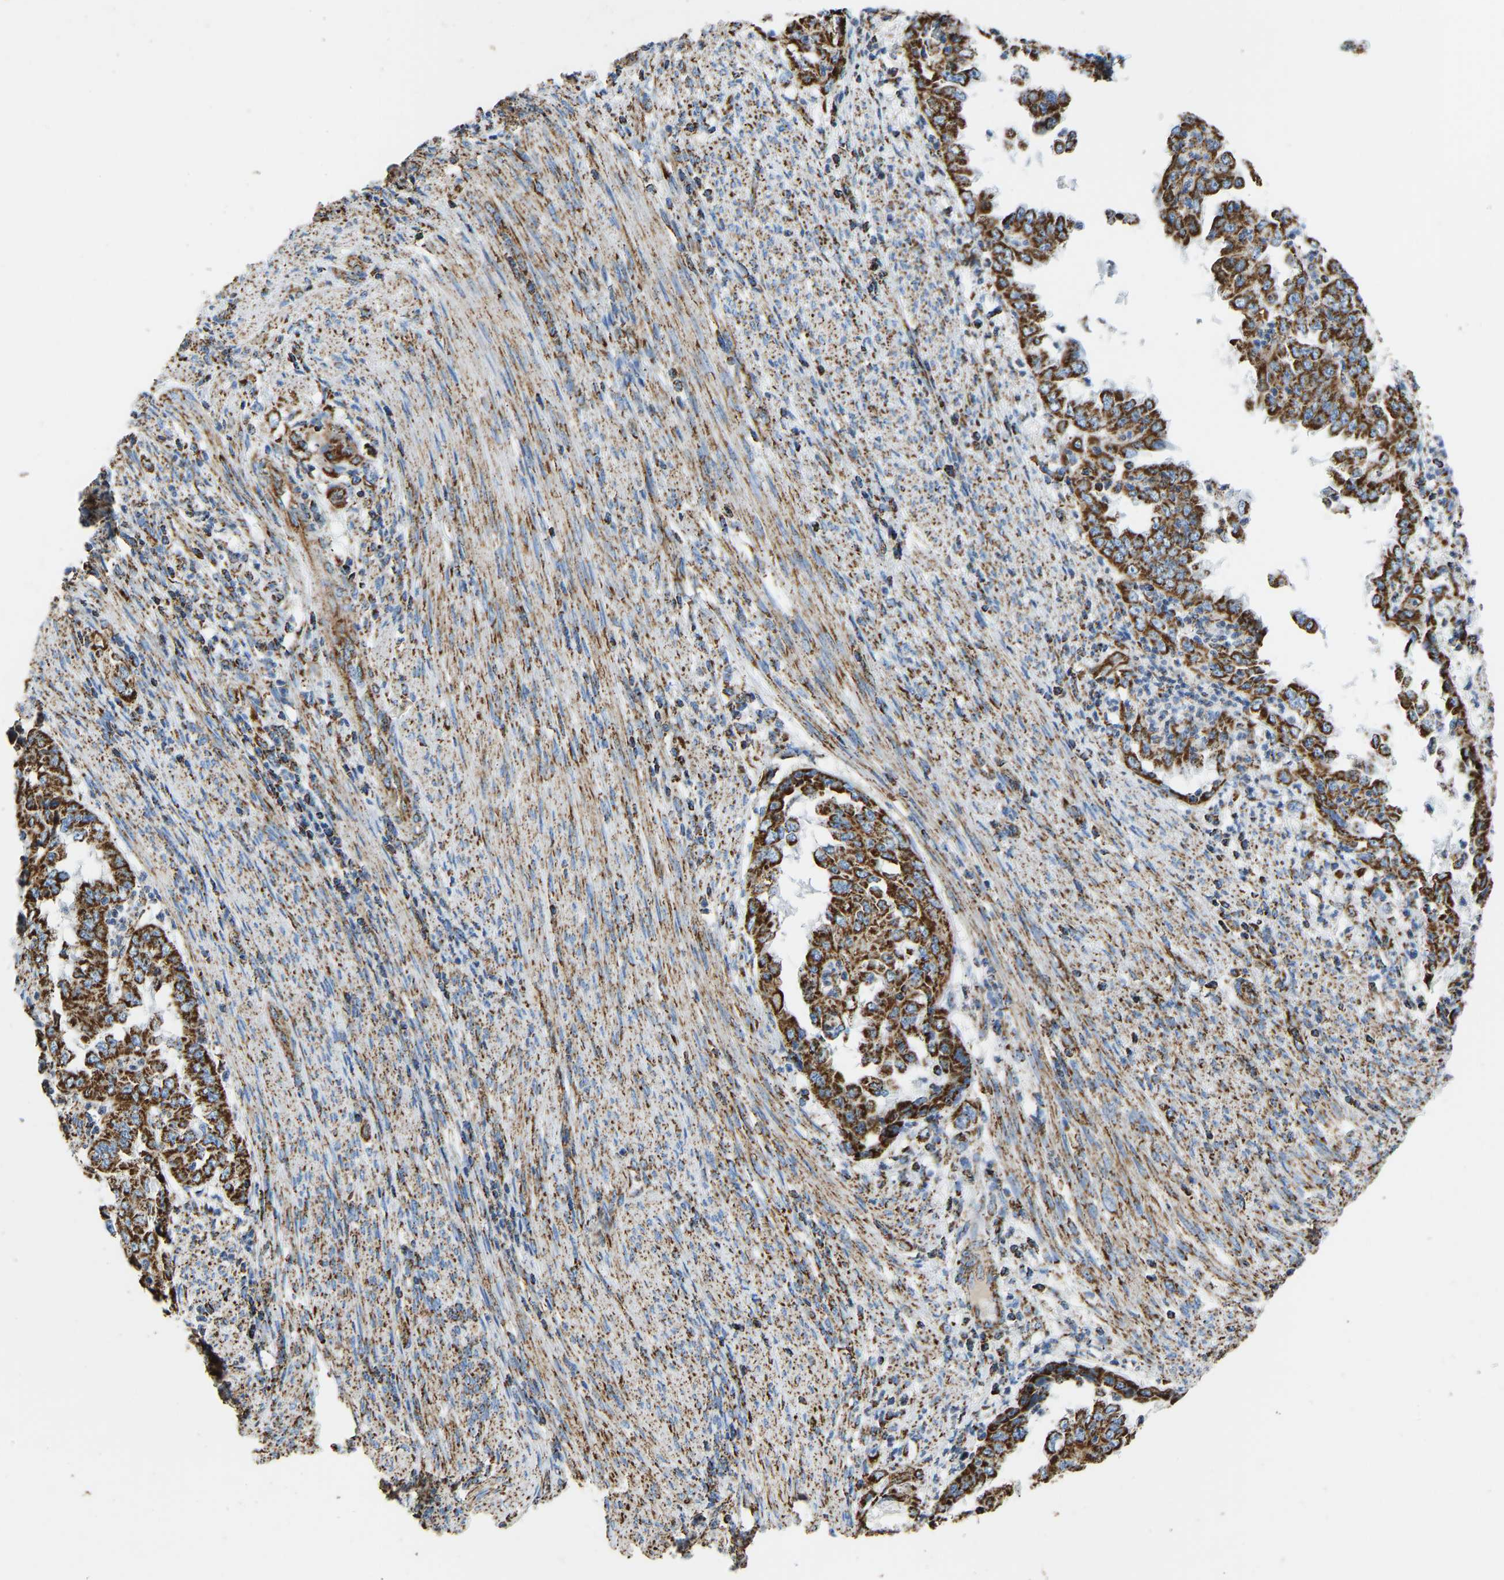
{"staining": {"intensity": "strong", "quantity": ">75%", "location": "cytoplasmic/membranous"}, "tissue": "endometrial cancer", "cell_type": "Tumor cells", "image_type": "cancer", "snomed": [{"axis": "morphology", "description": "Adenocarcinoma, NOS"}, {"axis": "topography", "description": "Endometrium"}], "caption": "Brown immunohistochemical staining in adenocarcinoma (endometrial) demonstrates strong cytoplasmic/membranous staining in approximately >75% of tumor cells. Using DAB (brown) and hematoxylin (blue) stains, captured at high magnification using brightfield microscopy.", "gene": "IRX6", "patient": {"sex": "female", "age": 85}}